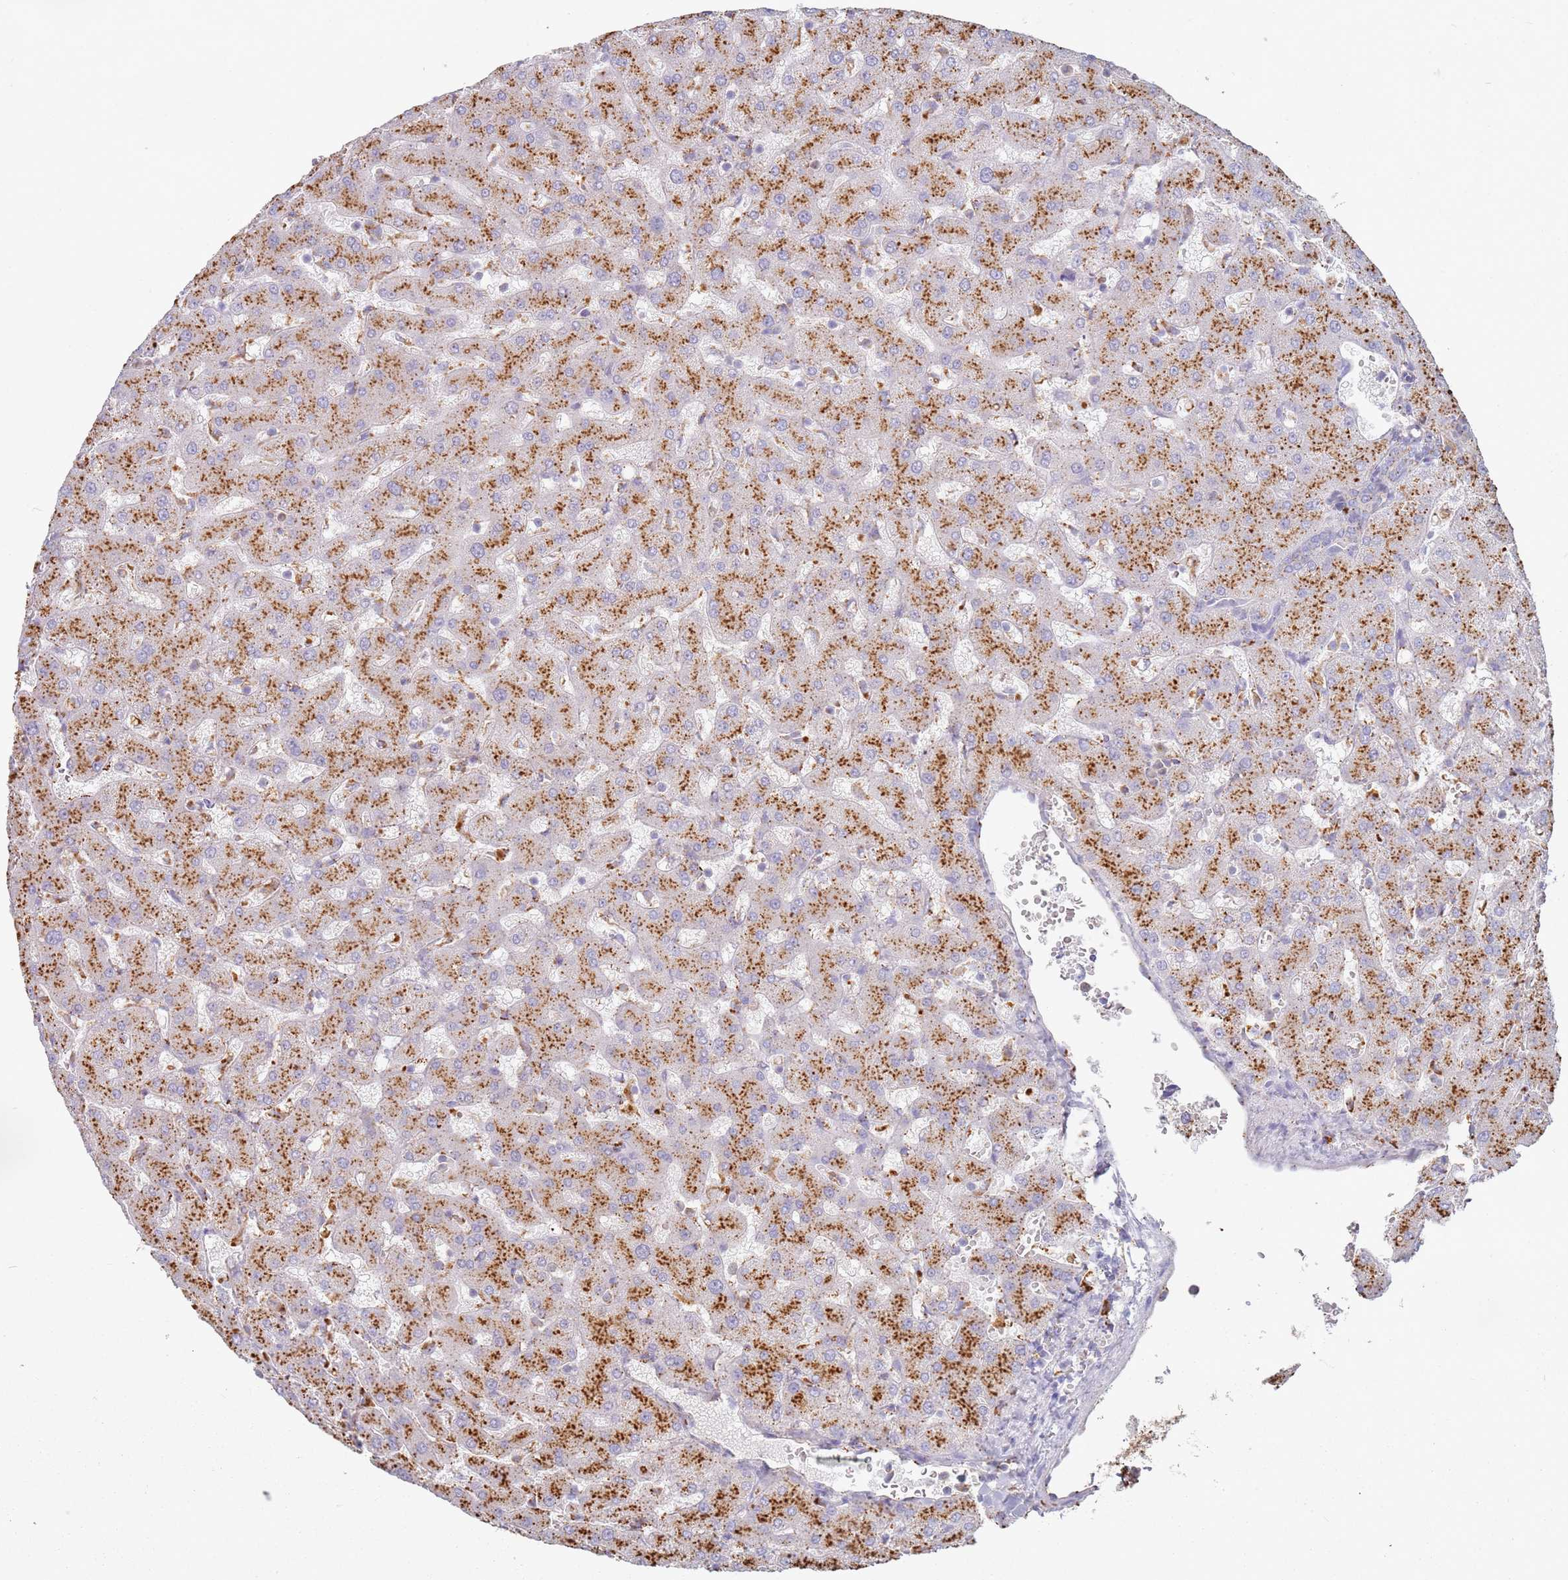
{"staining": {"intensity": "negative", "quantity": "none", "location": "none"}, "tissue": "liver", "cell_type": "Cholangiocytes", "image_type": "normal", "snomed": [{"axis": "morphology", "description": "Normal tissue, NOS"}, {"axis": "topography", "description": "Liver"}], "caption": "High power microscopy histopathology image of an immunohistochemistry image of unremarkable liver, revealing no significant staining in cholangiocytes.", "gene": "TMEM229B", "patient": {"sex": "female", "age": 63}}